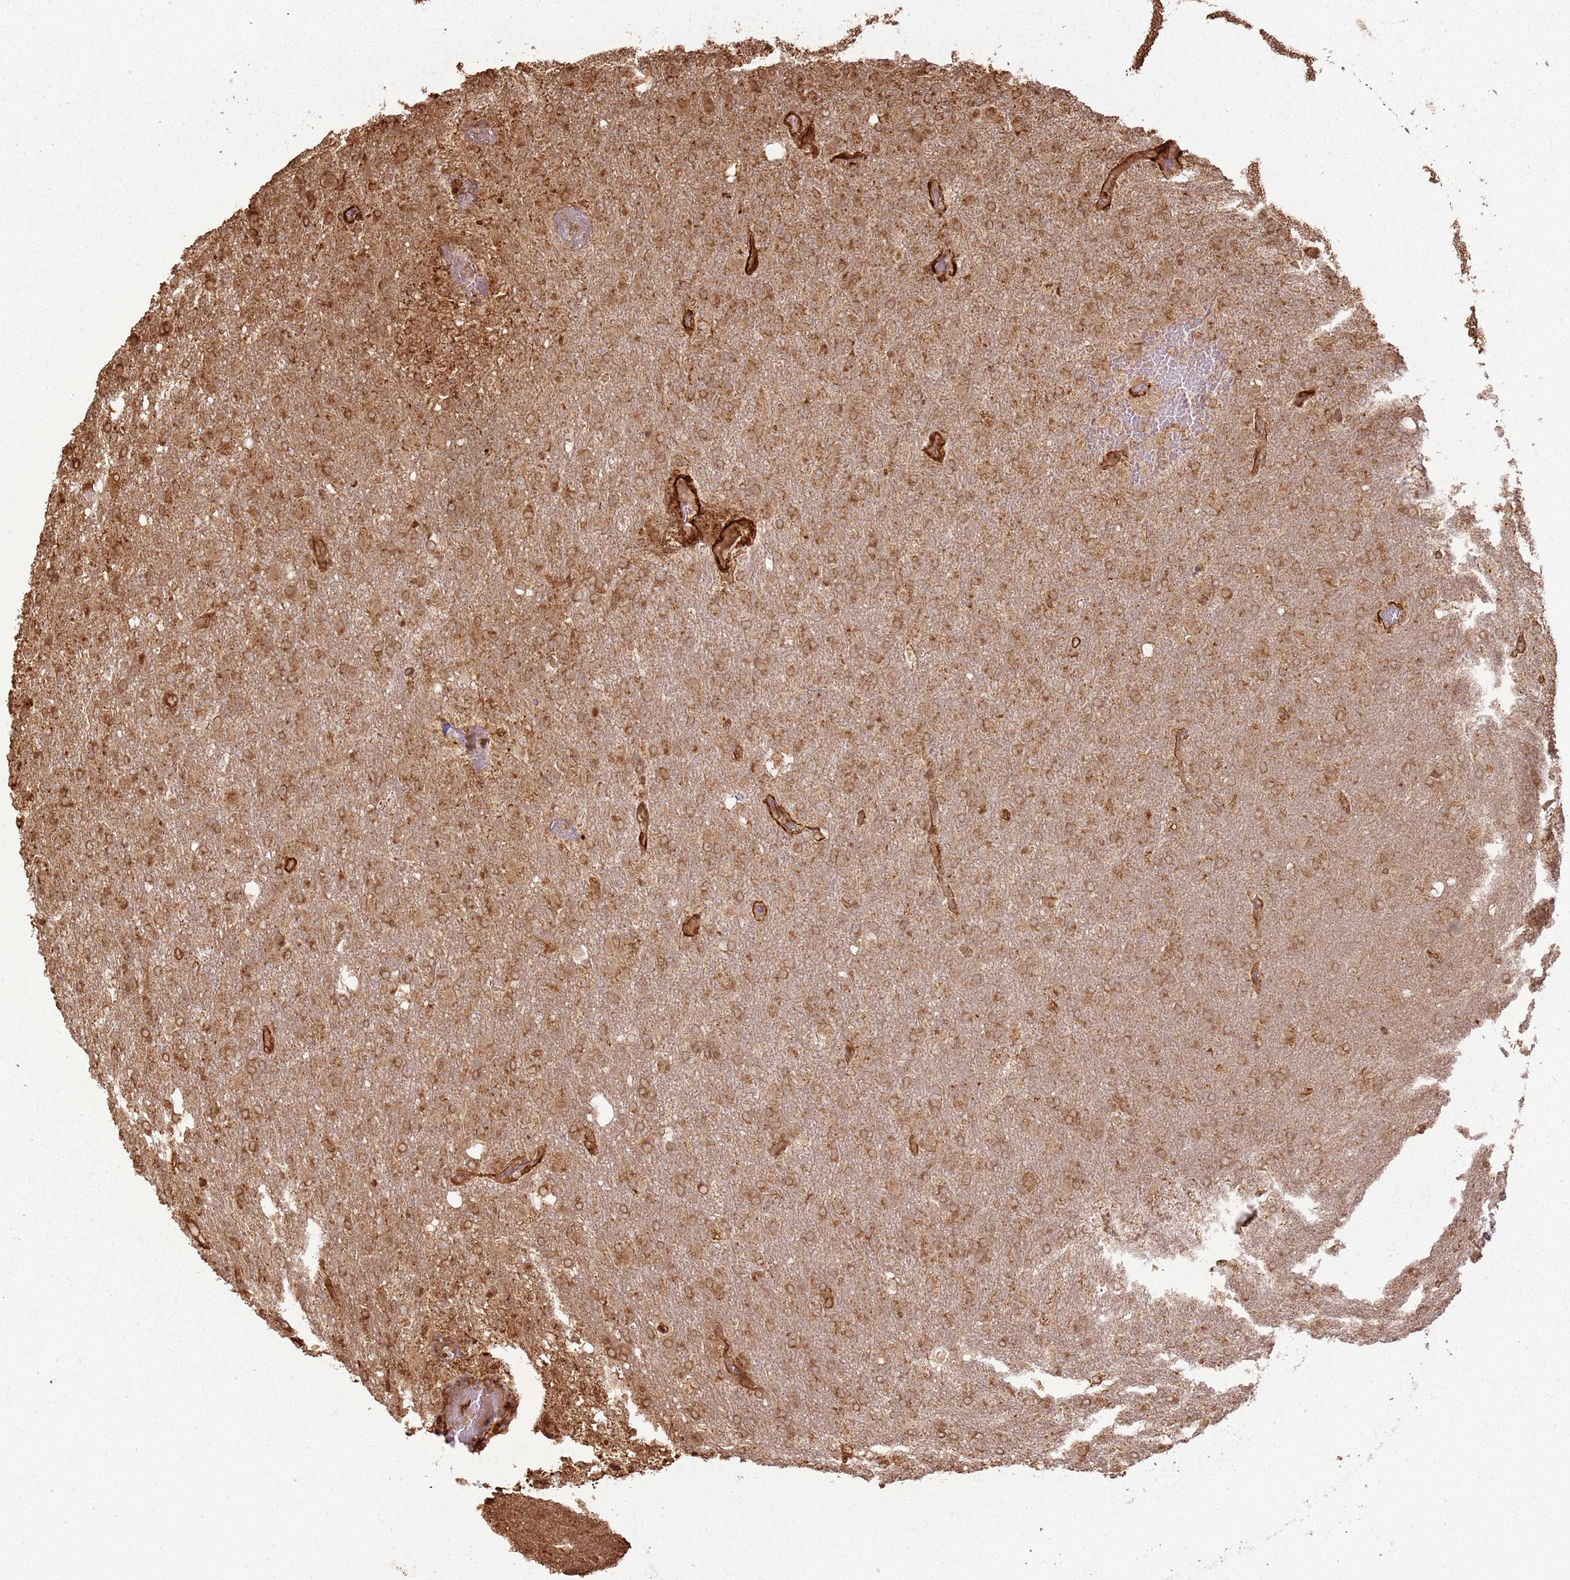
{"staining": {"intensity": "moderate", "quantity": ">75%", "location": "cytoplasmic/membranous"}, "tissue": "glioma", "cell_type": "Tumor cells", "image_type": "cancer", "snomed": [{"axis": "morphology", "description": "Glioma, malignant, High grade"}, {"axis": "topography", "description": "Brain"}], "caption": "A high-resolution micrograph shows immunohistochemistry (IHC) staining of high-grade glioma (malignant), which reveals moderate cytoplasmic/membranous positivity in about >75% of tumor cells.", "gene": "DDX59", "patient": {"sex": "female", "age": 74}}